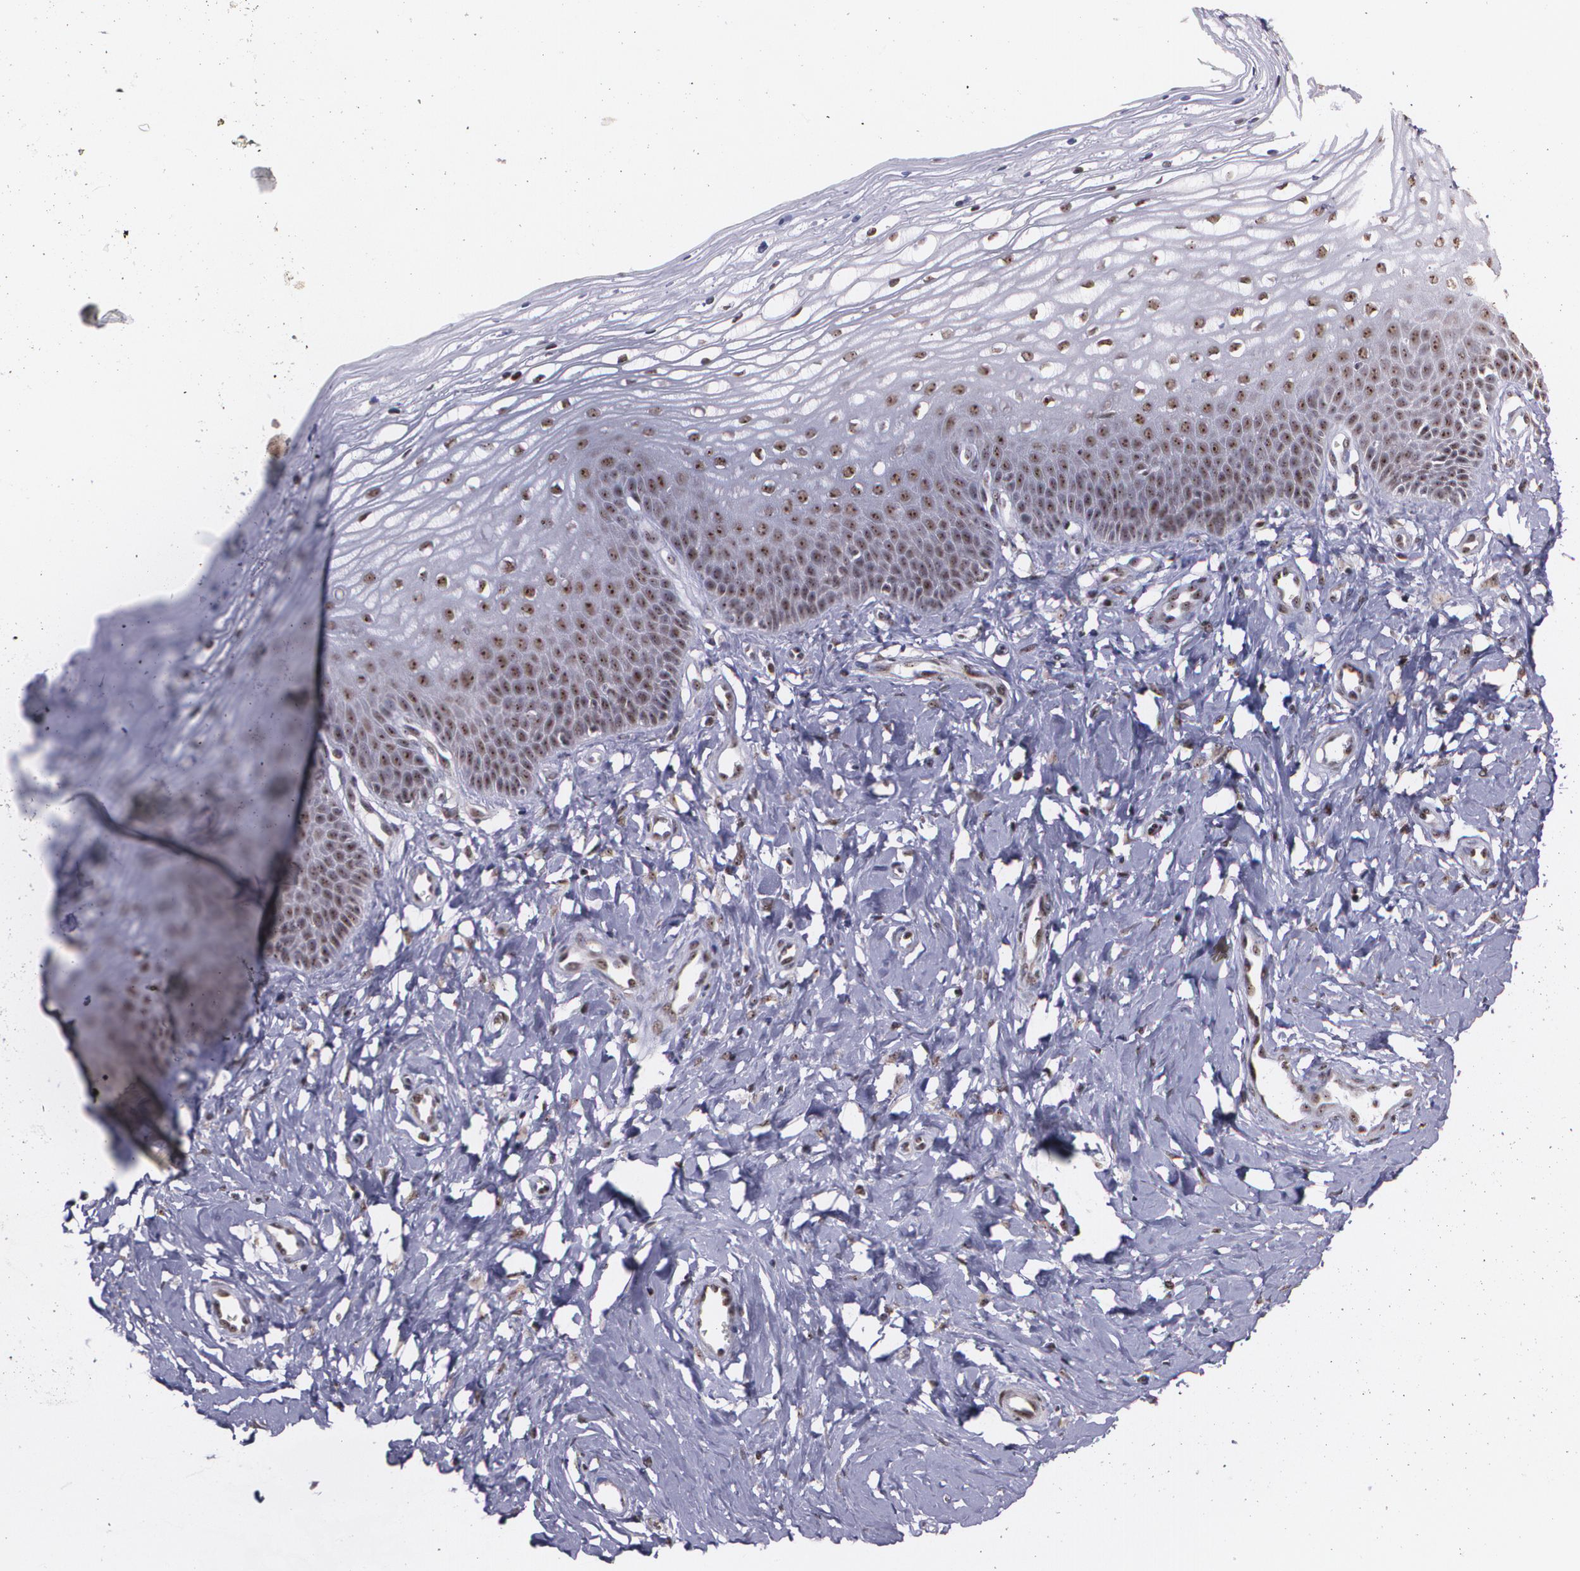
{"staining": {"intensity": "moderate", "quantity": ">75%", "location": "nuclear"}, "tissue": "vagina", "cell_type": "Squamous epithelial cells", "image_type": "normal", "snomed": [{"axis": "morphology", "description": "Normal tissue, NOS"}, {"axis": "topography", "description": "Vagina"}], "caption": "IHC (DAB (3,3'-diaminobenzidine)) staining of normal human vagina shows moderate nuclear protein expression in approximately >75% of squamous epithelial cells.", "gene": "C6orf15", "patient": {"sex": "female", "age": 68}}